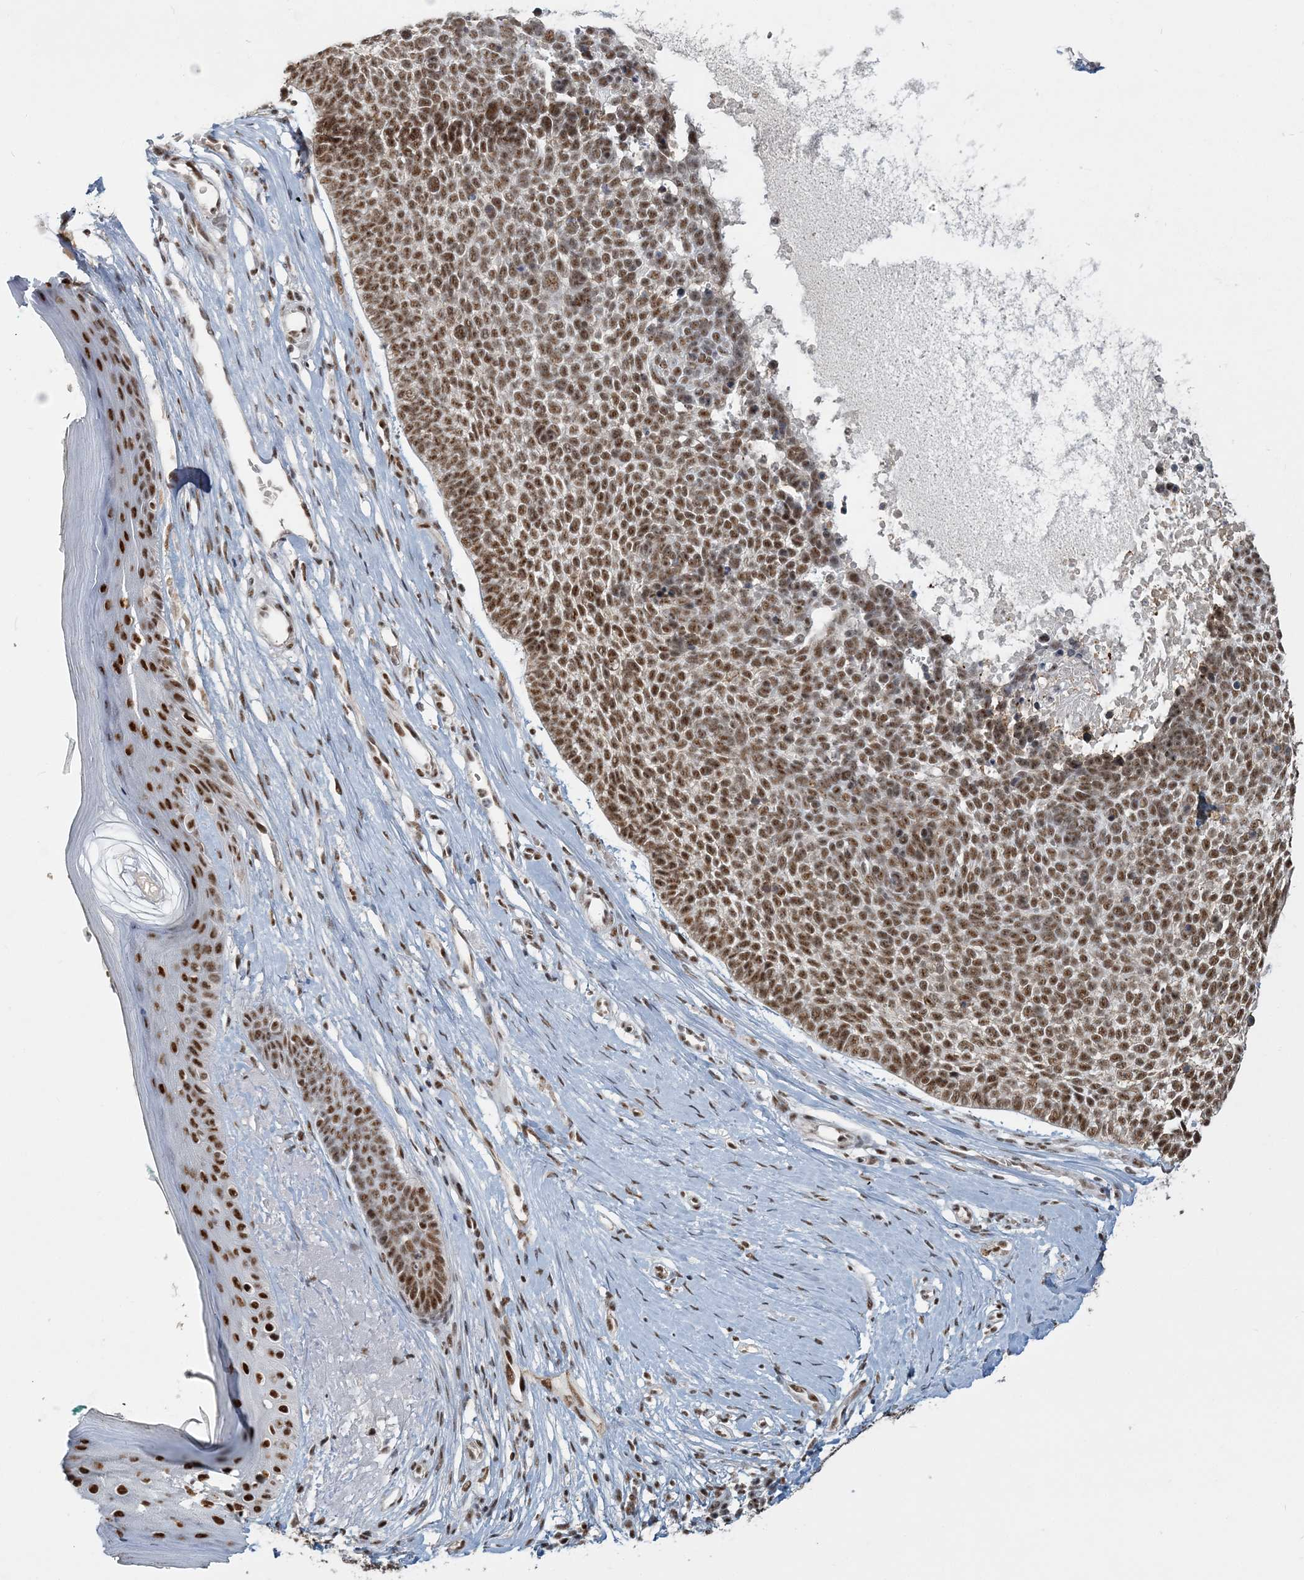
{"staining": {"intensity": "moderate", "quantity": ">75%", "location": "nuclear"}, "tissue": "skin cancer", "cell_type": "Tumor cells", "image_type": "cancer", "snomed": [{"axis": "morphology", "description": "Basal cell carcinoma"}, {"axis": "topography", "description": "Skin"}], "caption": "Protein staining of skin cancer tissue exhibits moderate nuclear positivity in approximately >75% of tumor cells.", "gene": "PLRG1", "patient": {"sex": "female", "age": 81}}